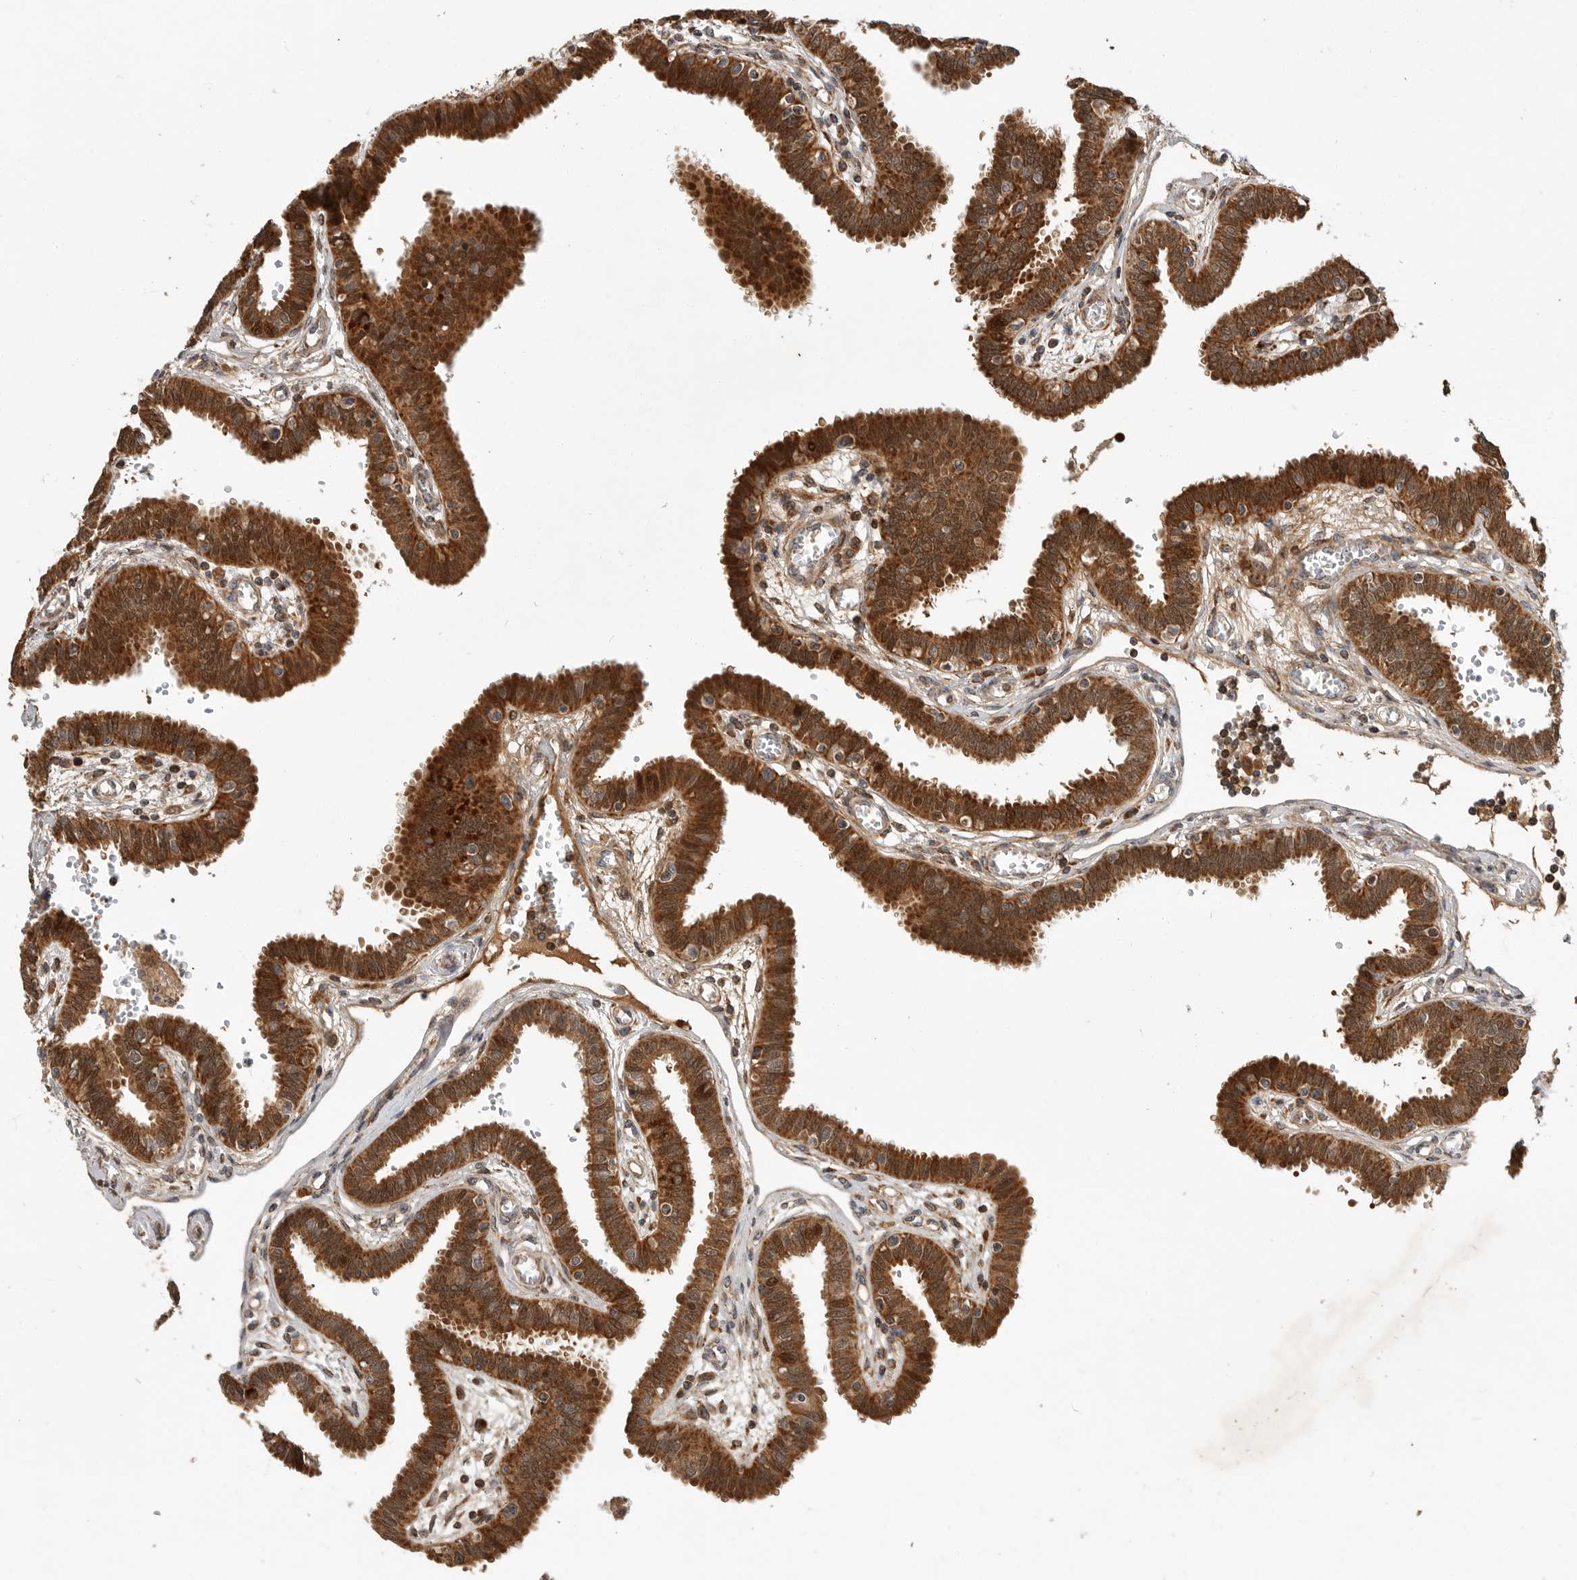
{"staining": {"intensity": "strong", "quantity": ">75%", "location": "cytoplasmic/membranous"}, "tissue": "fallopian tube", "cell_type": "Glandular cells", "image_type": "normal", "snomed": [{"axis": "morphology", "description": "Normal tissue, NOS"}, {"axis": "topography", "description": "Fallopian tube"}], "caption": "Immunohistochemical staining of unremarkable fallopian tube exhibits >75% levels of strong cytoplasmic/membranous protein staining in about >75% of glandular cells. Immunohistochemistry (ihc) stains the protein of interest in brown and the nuclei are stained blue.", "gene": "KYAT3", "patient": {"sex": "female", "age": 32}}